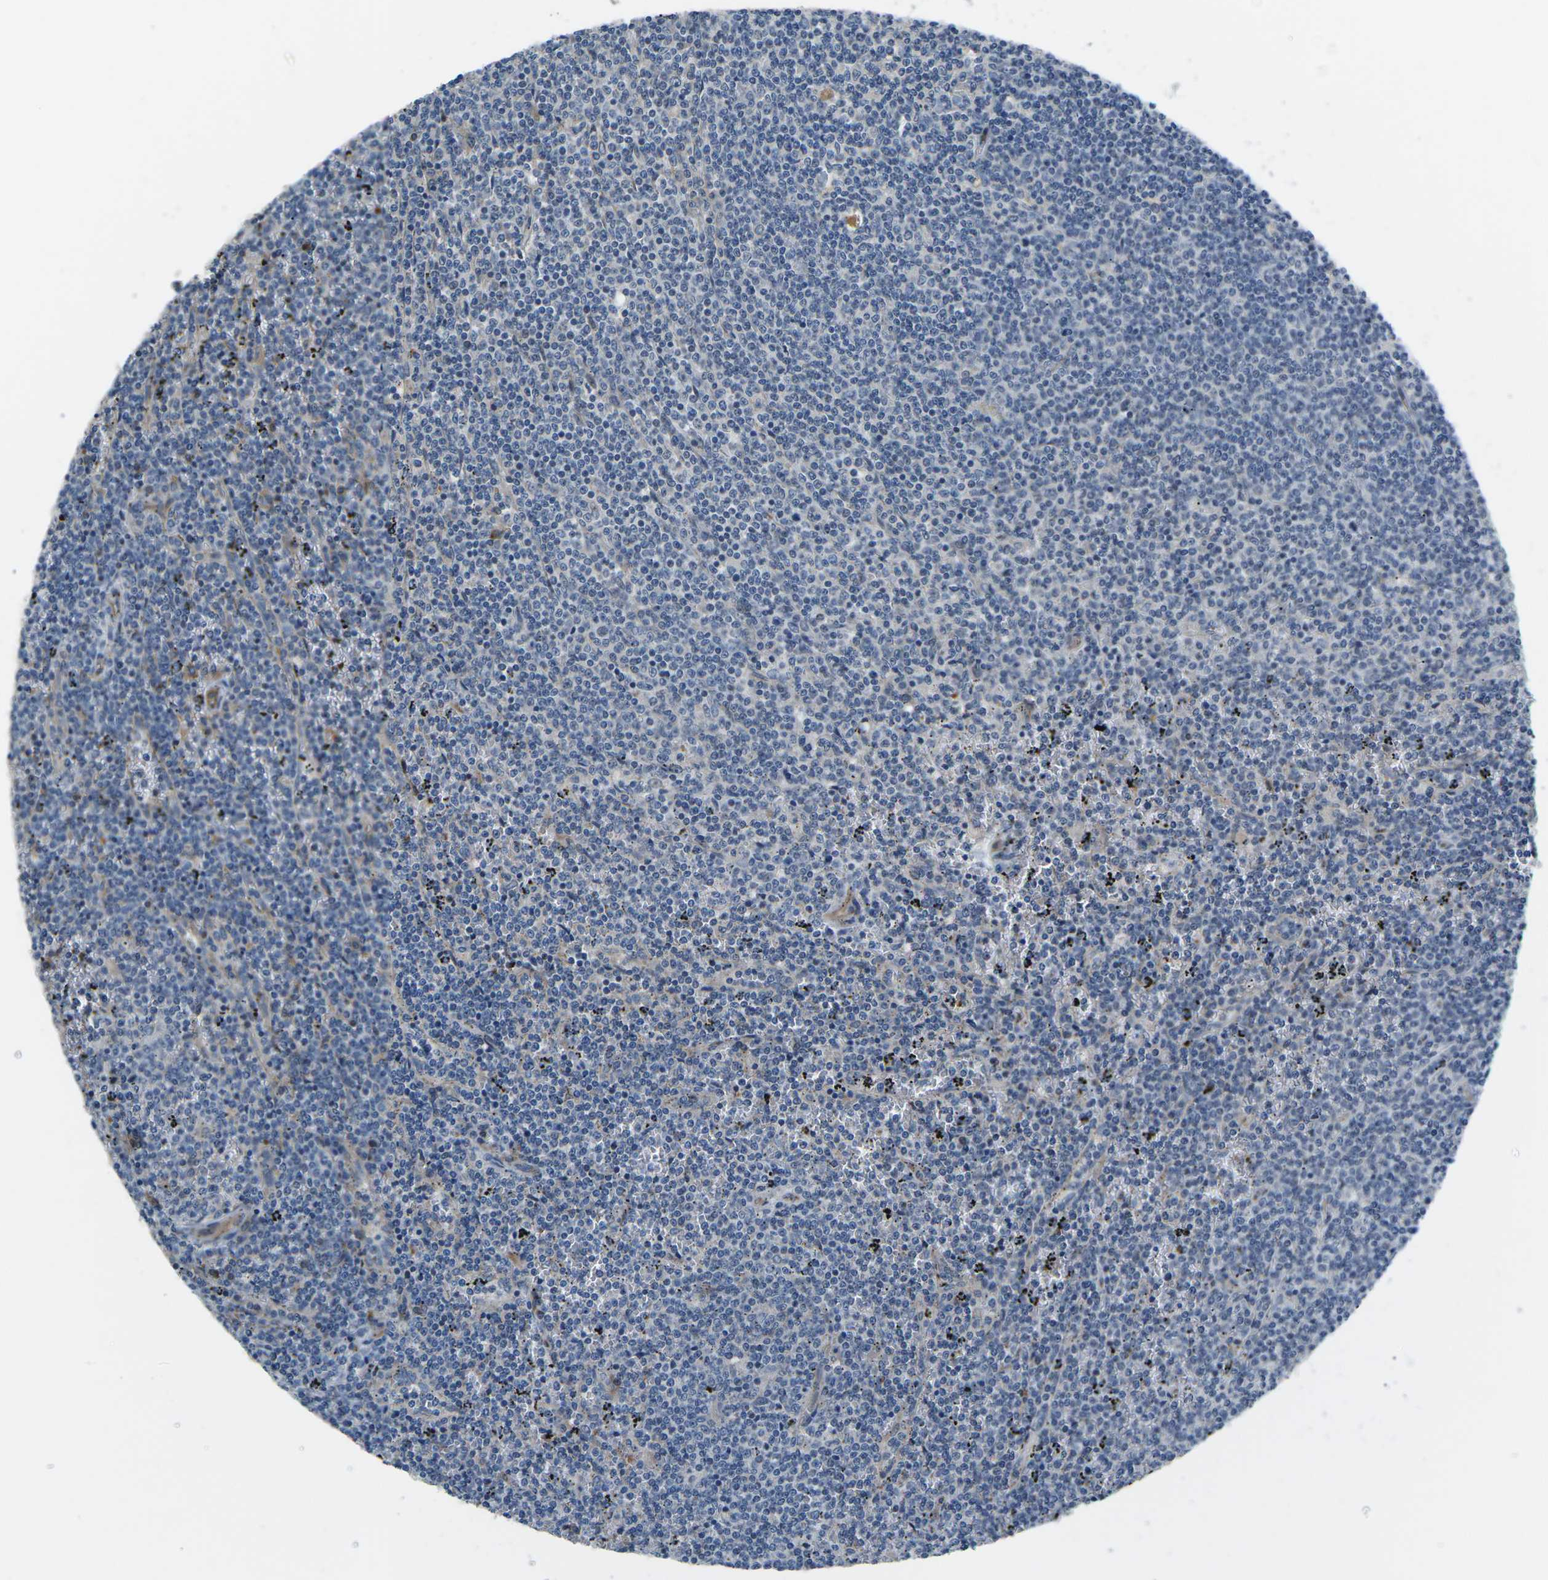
{"staining": {"intensity": "negative", "quantity": "none", "location": "none"}, "tissue": "lymphoma", "cell_type": "Tumor cells", "image_type": "cancer", "snomed": [{"axis": "morphology", "description": "Malignant lymphoma, non-Hodgkin's type, Low grade"}, {"axis": "topography", "description": "Spleen"}], "caption": "Immunohistochemical staining of human lymphoma demonstrates no significant staining in tumor cells. (DAB immunohistochemistry, high magnification).", "gene": "ERBB4", "patient": {"sex": "female", "age": 50}}